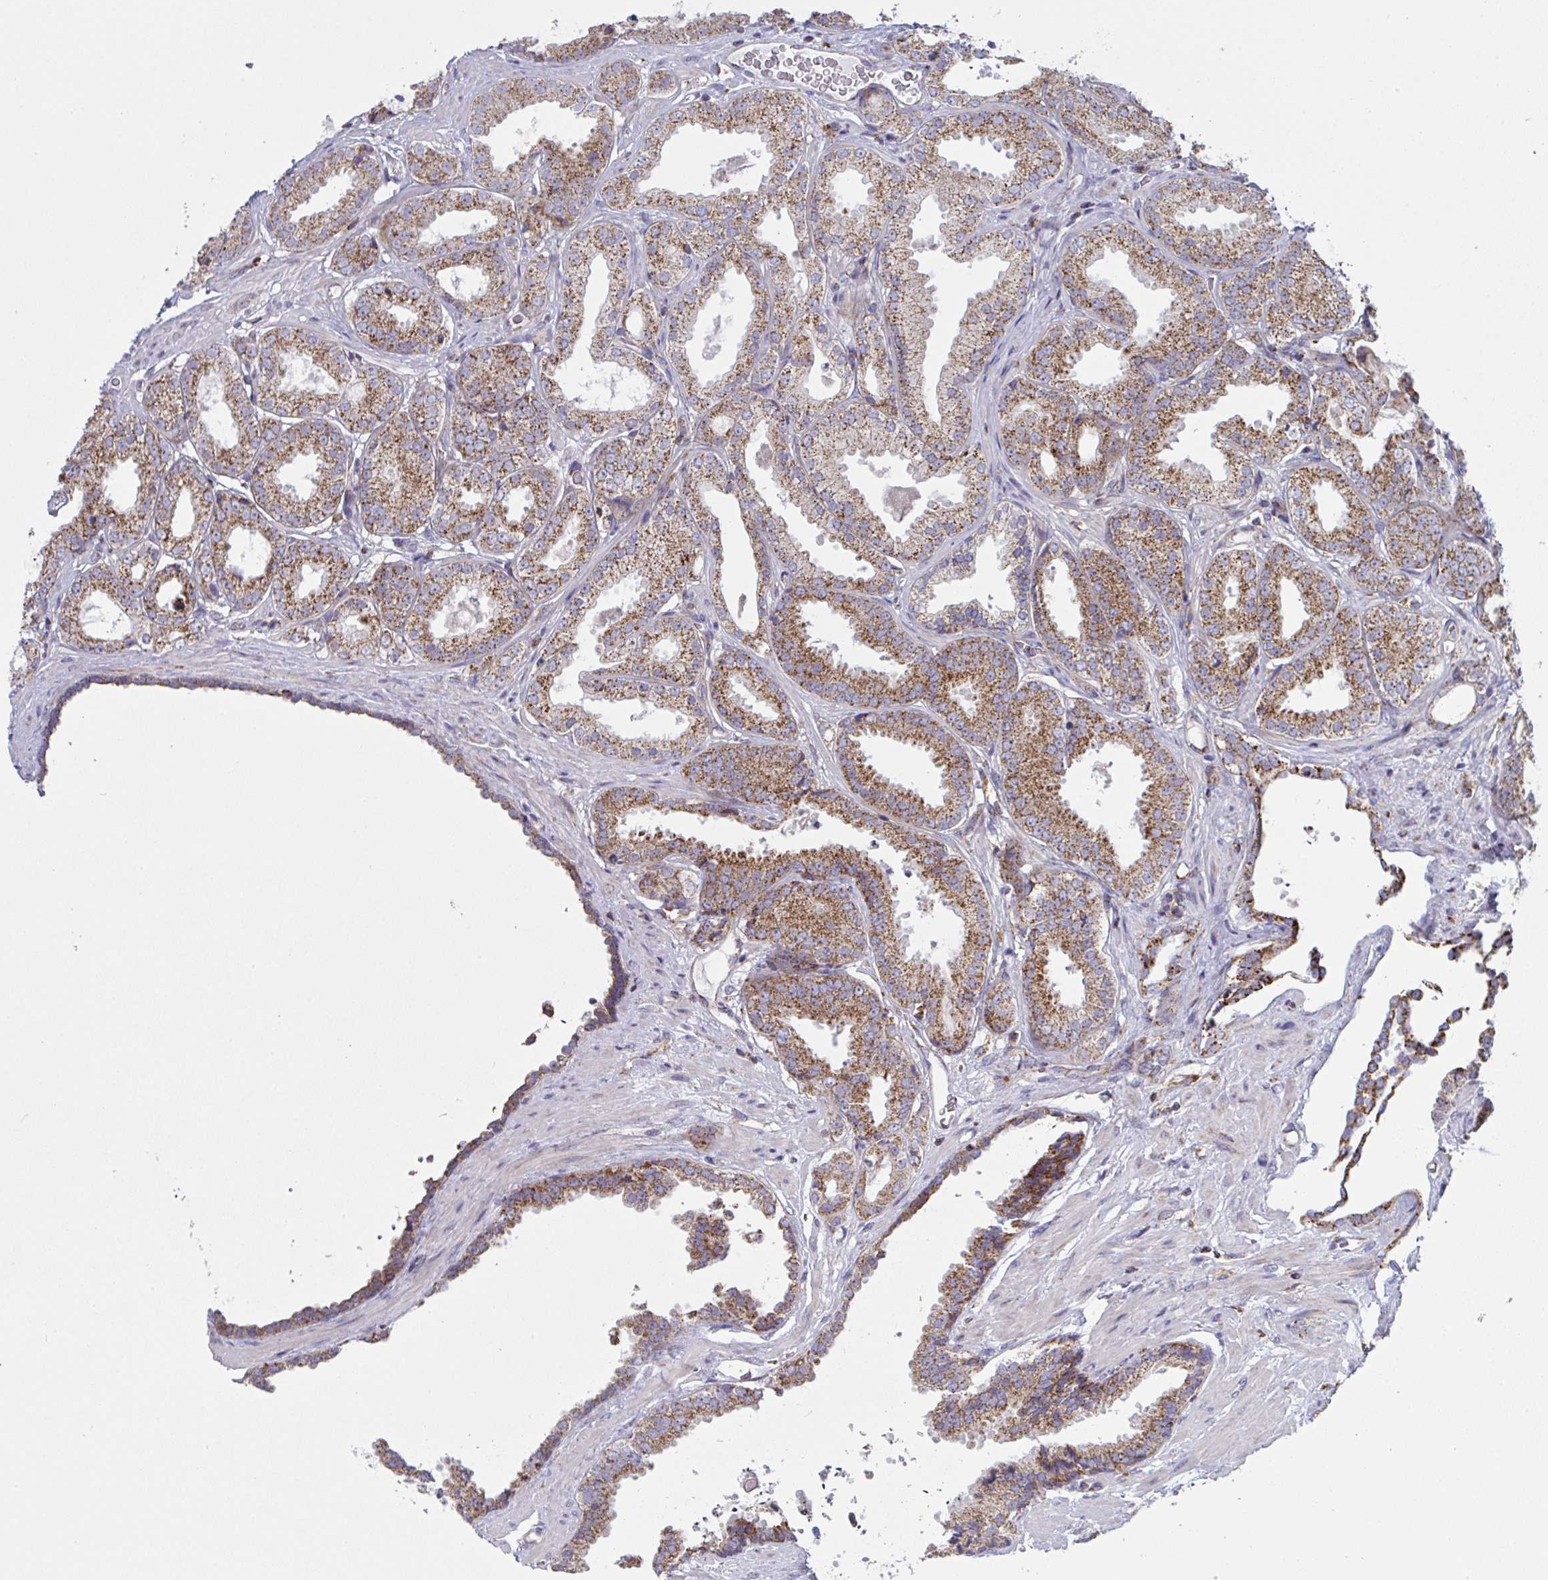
{"staining": {"intensity": "moderate", "quantity": ">75%", "location": "cytoplasmic/membranous"}, "tissue": "prostate cancer", "cell_type": "Tumor cells", "image_type": "cancer", "snomed": [{"axis": "morphology", "description": "Adenocarcinoma, Low grade"}, {"axis": "topography", "description": "Prostate"}], "caption": "A high-resolution histopathology image shows immunohistochemistry (IHC) staining of low-grade adenocarcinoma (prostate), which shows moderate cytoplasmic/membranous positivity in about >75% of tumor cells.", "gene": "MICOS10", "patient": {"sex": "male", "age": 67}}